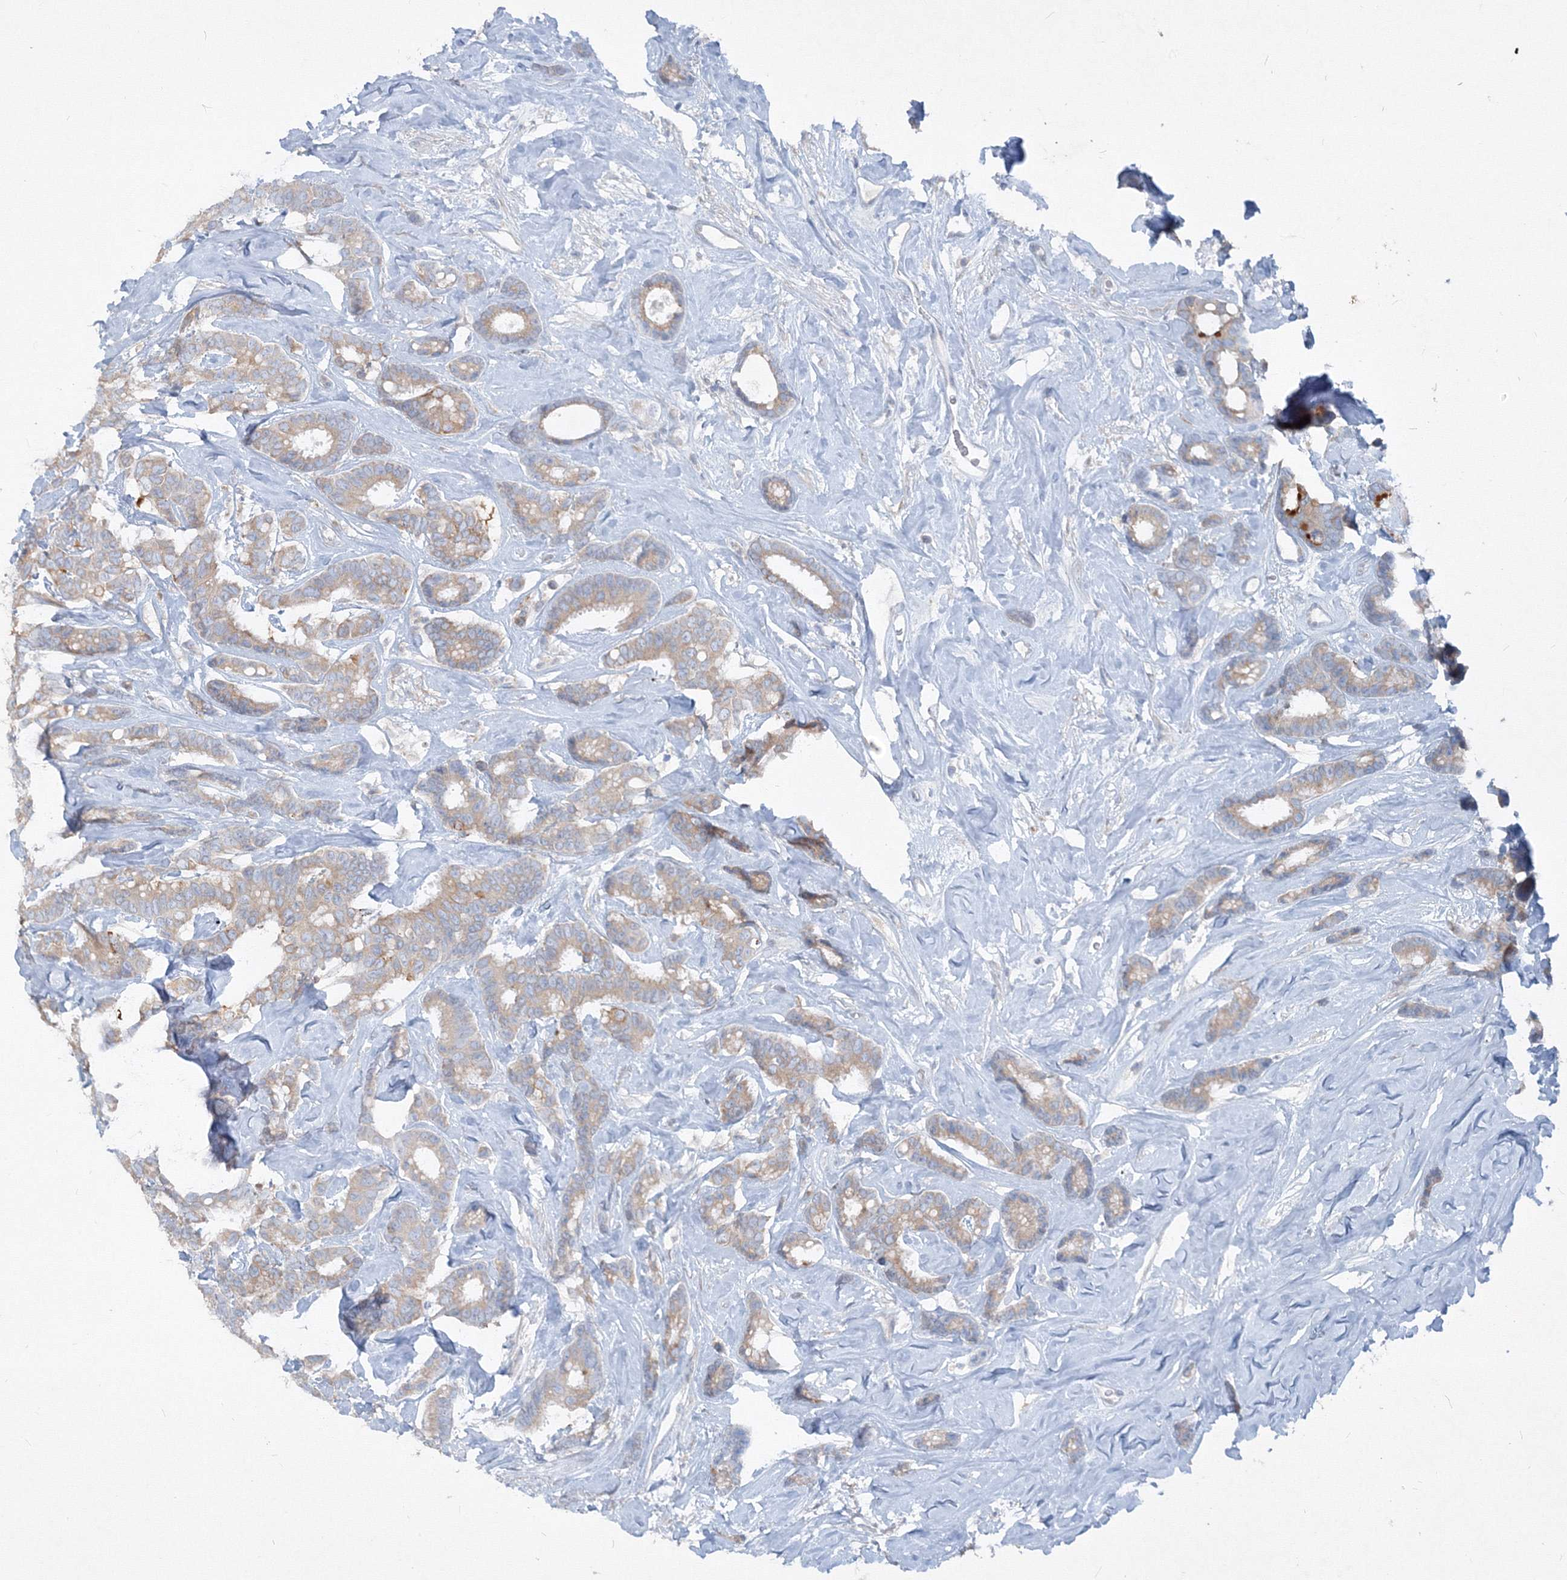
{"staining": {"intensity": "weak", "quantity": "25%-75%", "location": "cytoplasmic/membranous"}, "tissue": "breast cancer", "cell_type": "Tumor cells", "image_type": "cancer", "snomed": [{"axis": "morphology", "description": "Duct carcinoma"}, {"axis": "topography", "description": "Breast"}], "caption": "Weak cytoplasmic/membranous expression is identified in approximately 25%-75% of tumor cells in breast cancer.", "gene": "IFNAR1", "patient": {"sex": "female", "age": 87}}